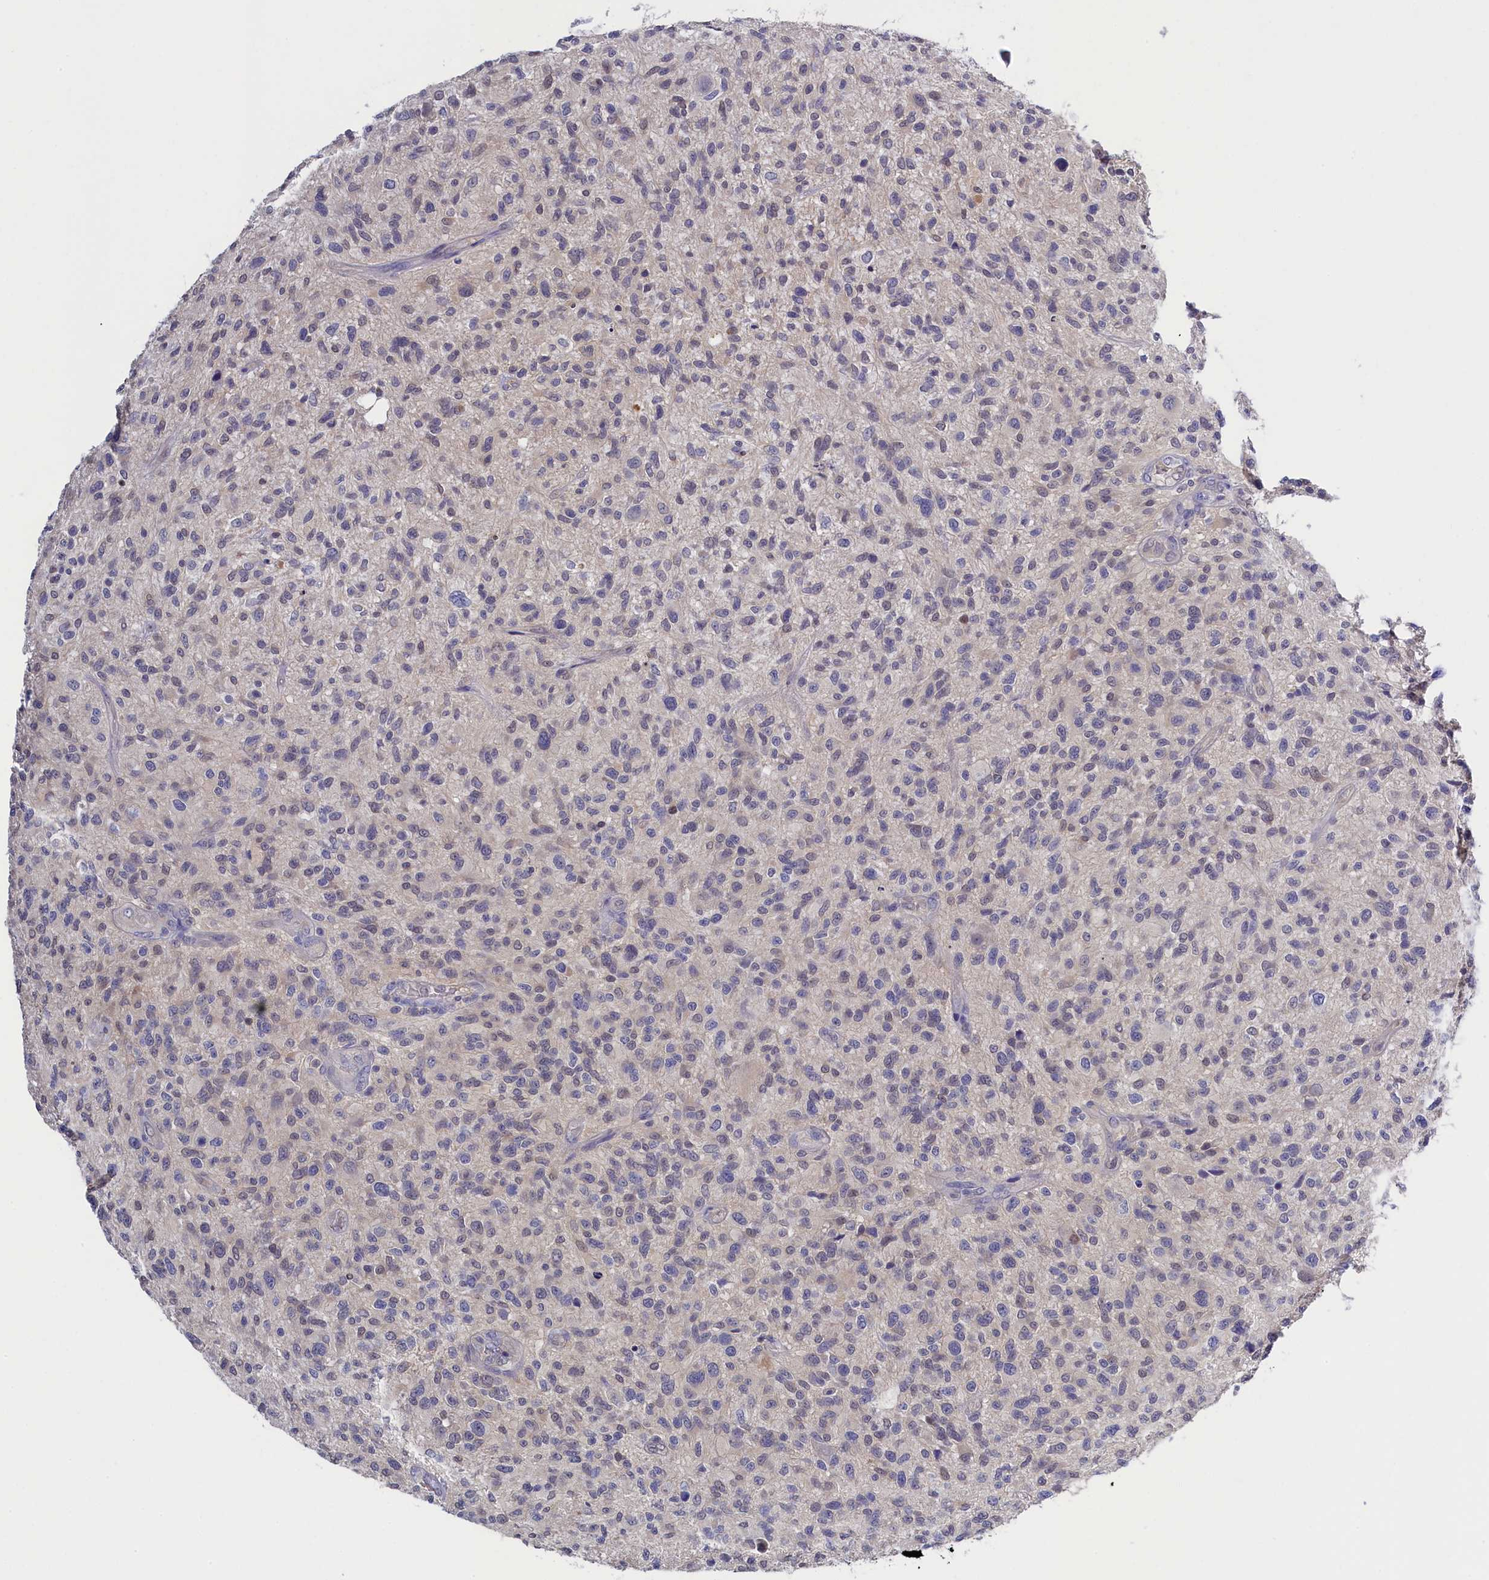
{"staining": {"intensity": "negative", "quantity": "none", "location": "none"}, "tissue": "glioma", "cell_type": "Tumor cells", "image_type": "cancer", "snomed": [{"axis": "morphology", "description": "Glioma, malignant, High grade"}, {"axis": "topography", "description": "Brain"}], "caption": "Immunohistochemistry of malignant glioma (high-grade) shows no positivity in tumor cells. (Stains: DAB IHC with hematoxylin counter stain, Microscopy: brightfield microscopy at high magnification).", "gene": "C11orf54", "patient": {"sex": "male", "age": 47}}